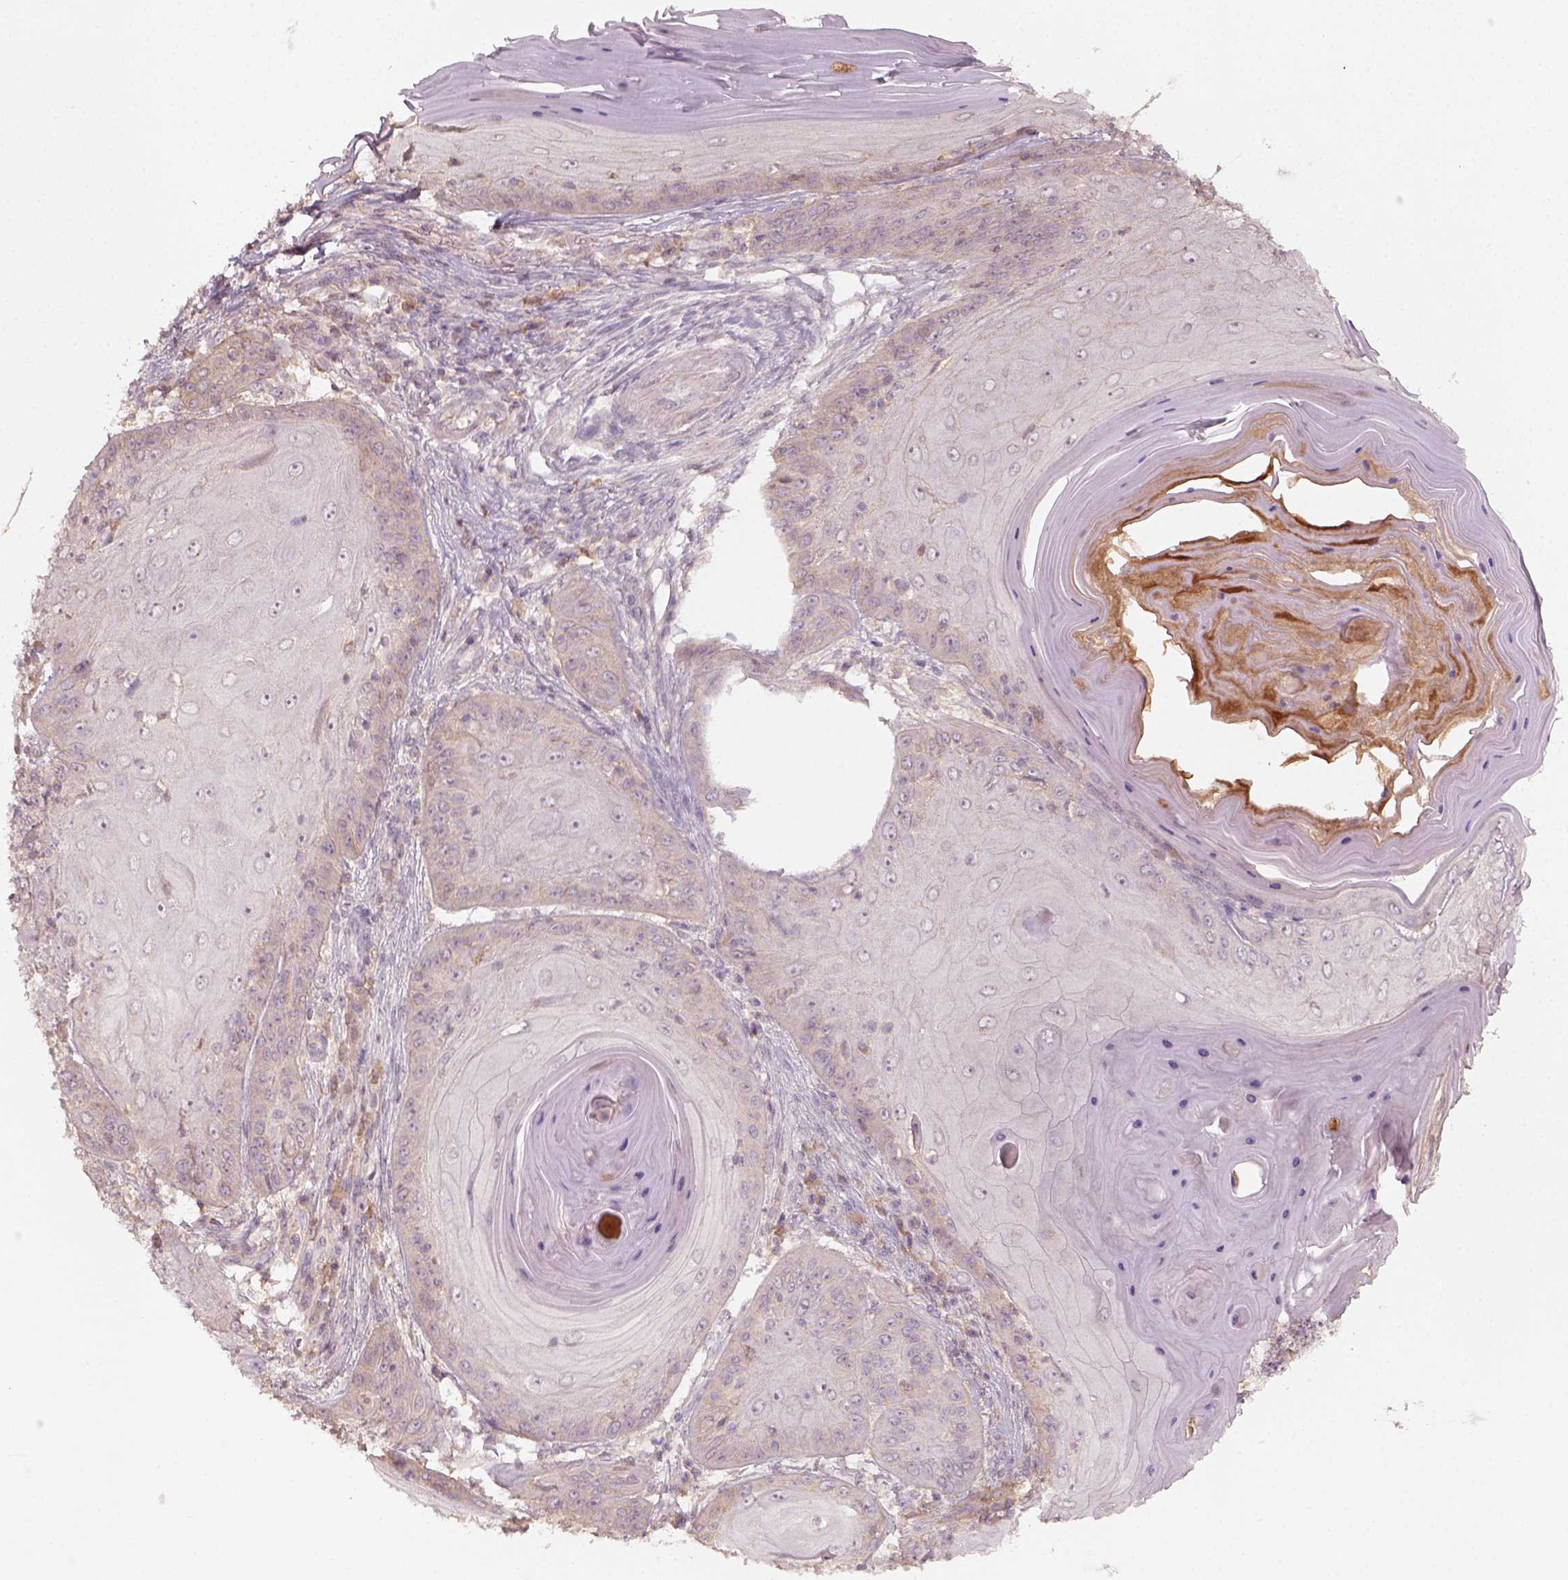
{"staining": {"intensity": "weak", "quantity": "<25%", "location": "cytoplasmic/membranous"}, "tissue": "skin cancer", "cell_type": "Tumor cells", "image_type": "cancer", "snomed": [{"axis": "morphology", "description": "Squamous cell carcinoma, NOS"}, {"axis": "topography", "description": "Skin"}, {"axis": "topography", "description": "Vulva"}], "caption": "This is an IHC micrograph of skin cancer (squamous cell carcinoma). There is no expression in tumor cells.", "gene": "AQP9", "patient": {"sex": "female", "age": 85}}